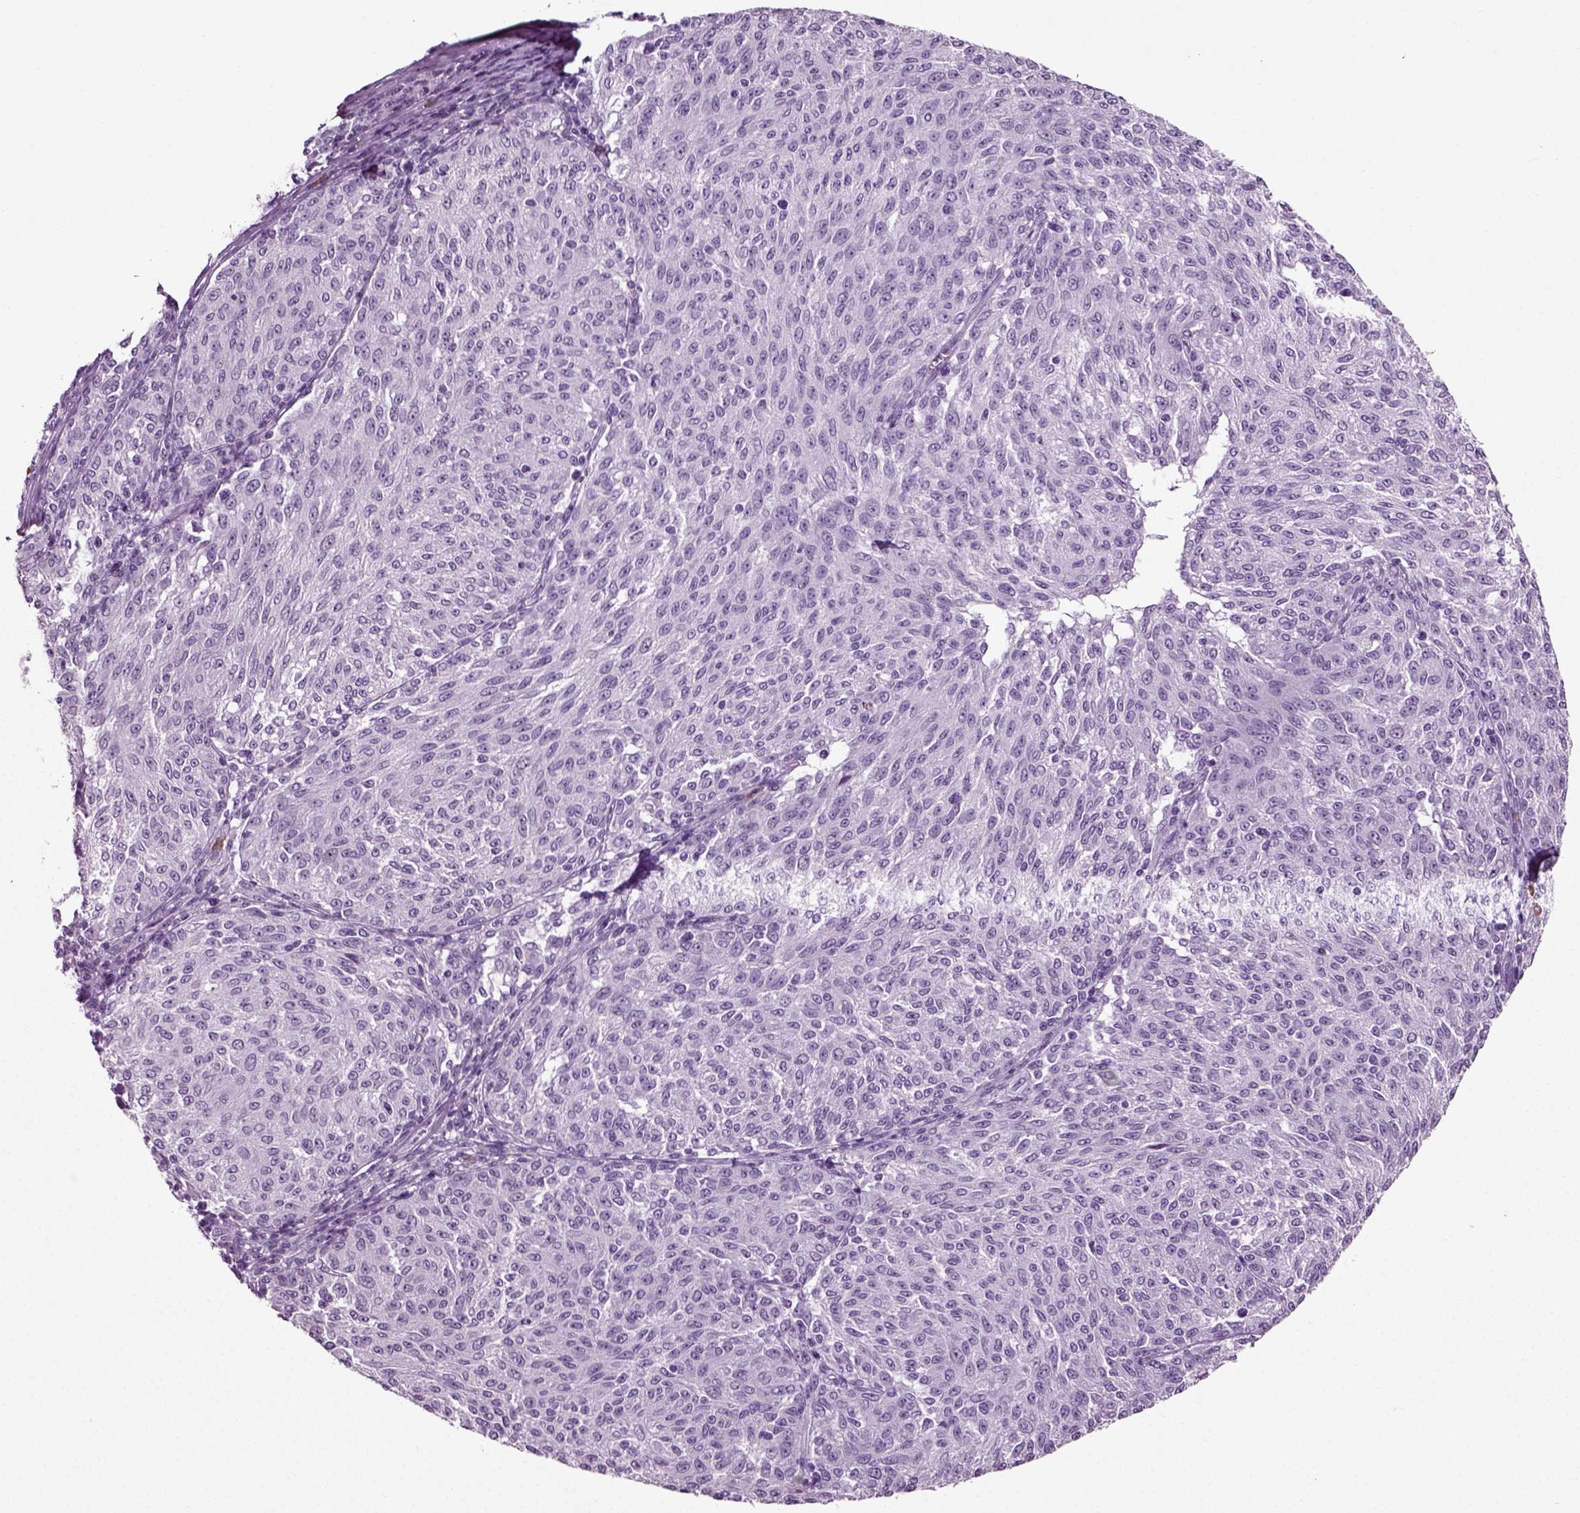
{"staining": {"intensity": "negative", "quantity": "none", "location": "none"}, "tissue": "melanoma", "cell_type": "Tumor cells", "image_type": "cancer", "snomed": [{"axis": "morphology", "description": "Malignant melanoma, NOS"}, {"axis": "topography", "description": "Skin"}], "caption": "Tumor cells are negative for brown protein staining in melanoma. (DAB (3,3'-diaminobenzidine) IHC visualized using brightfield microscopy, high magnification).", "gene": "SLC26A8", "patient": {"sex": "female", "age": 72}}